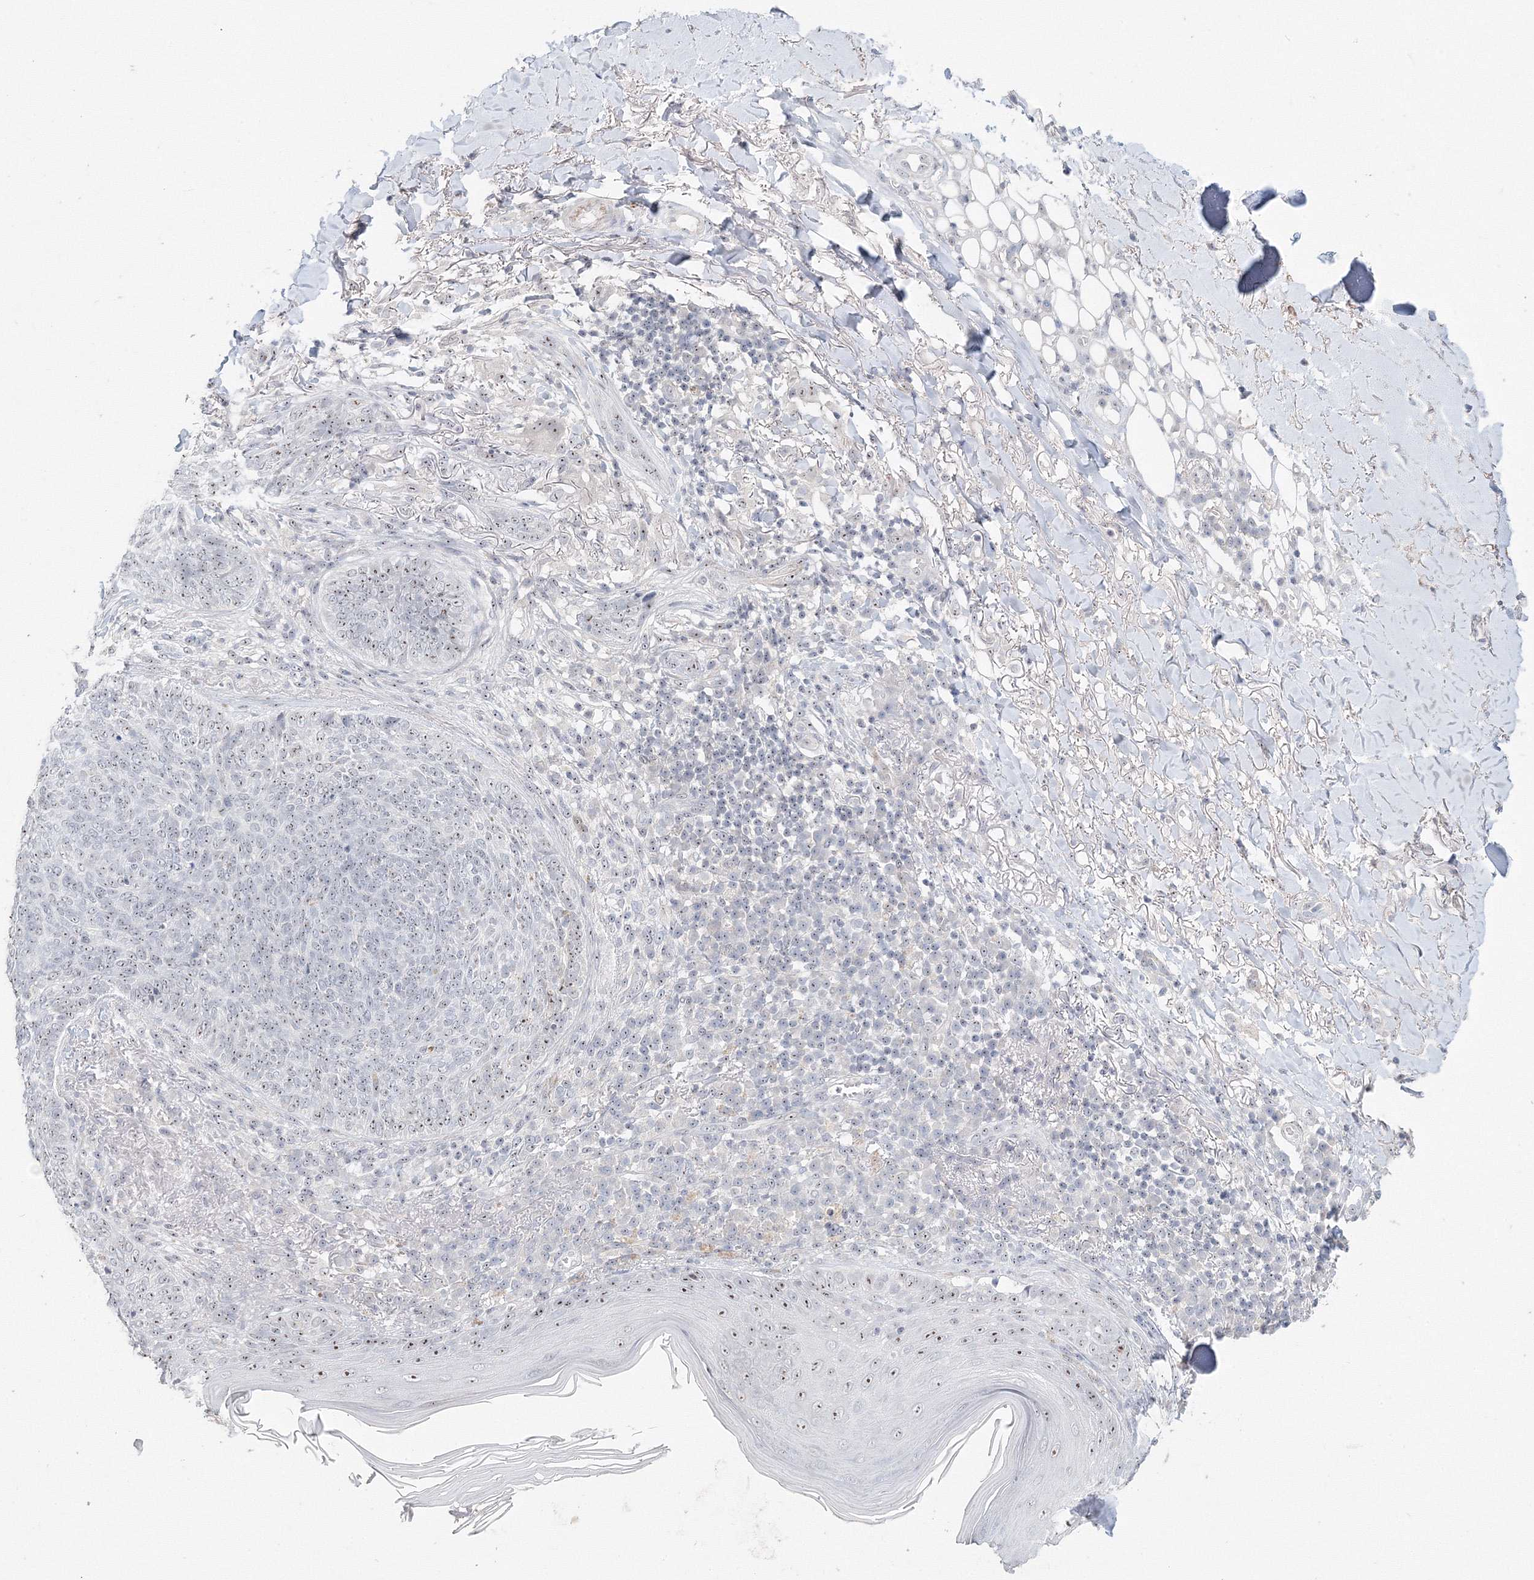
{"staining": {"intensity": "weak", "quantity": ">75%", "location": "nuclear"}, "tissue": "skin cancer", "cell_type": "Tumor cells", "image_type": "cancer", "snomed": [{"axis": "morphology", "description": "Basal cell carcinoma"}, {"axis": "topography", "description": "Skin"}], "caption": "Human skin basal cell carcinoma stained with a brown dye demonstrates weak nuclear positive expression in about >75% of tumor cells.", "gene": "SIRT7", "patient": {"sex": "male", "age": 85}}